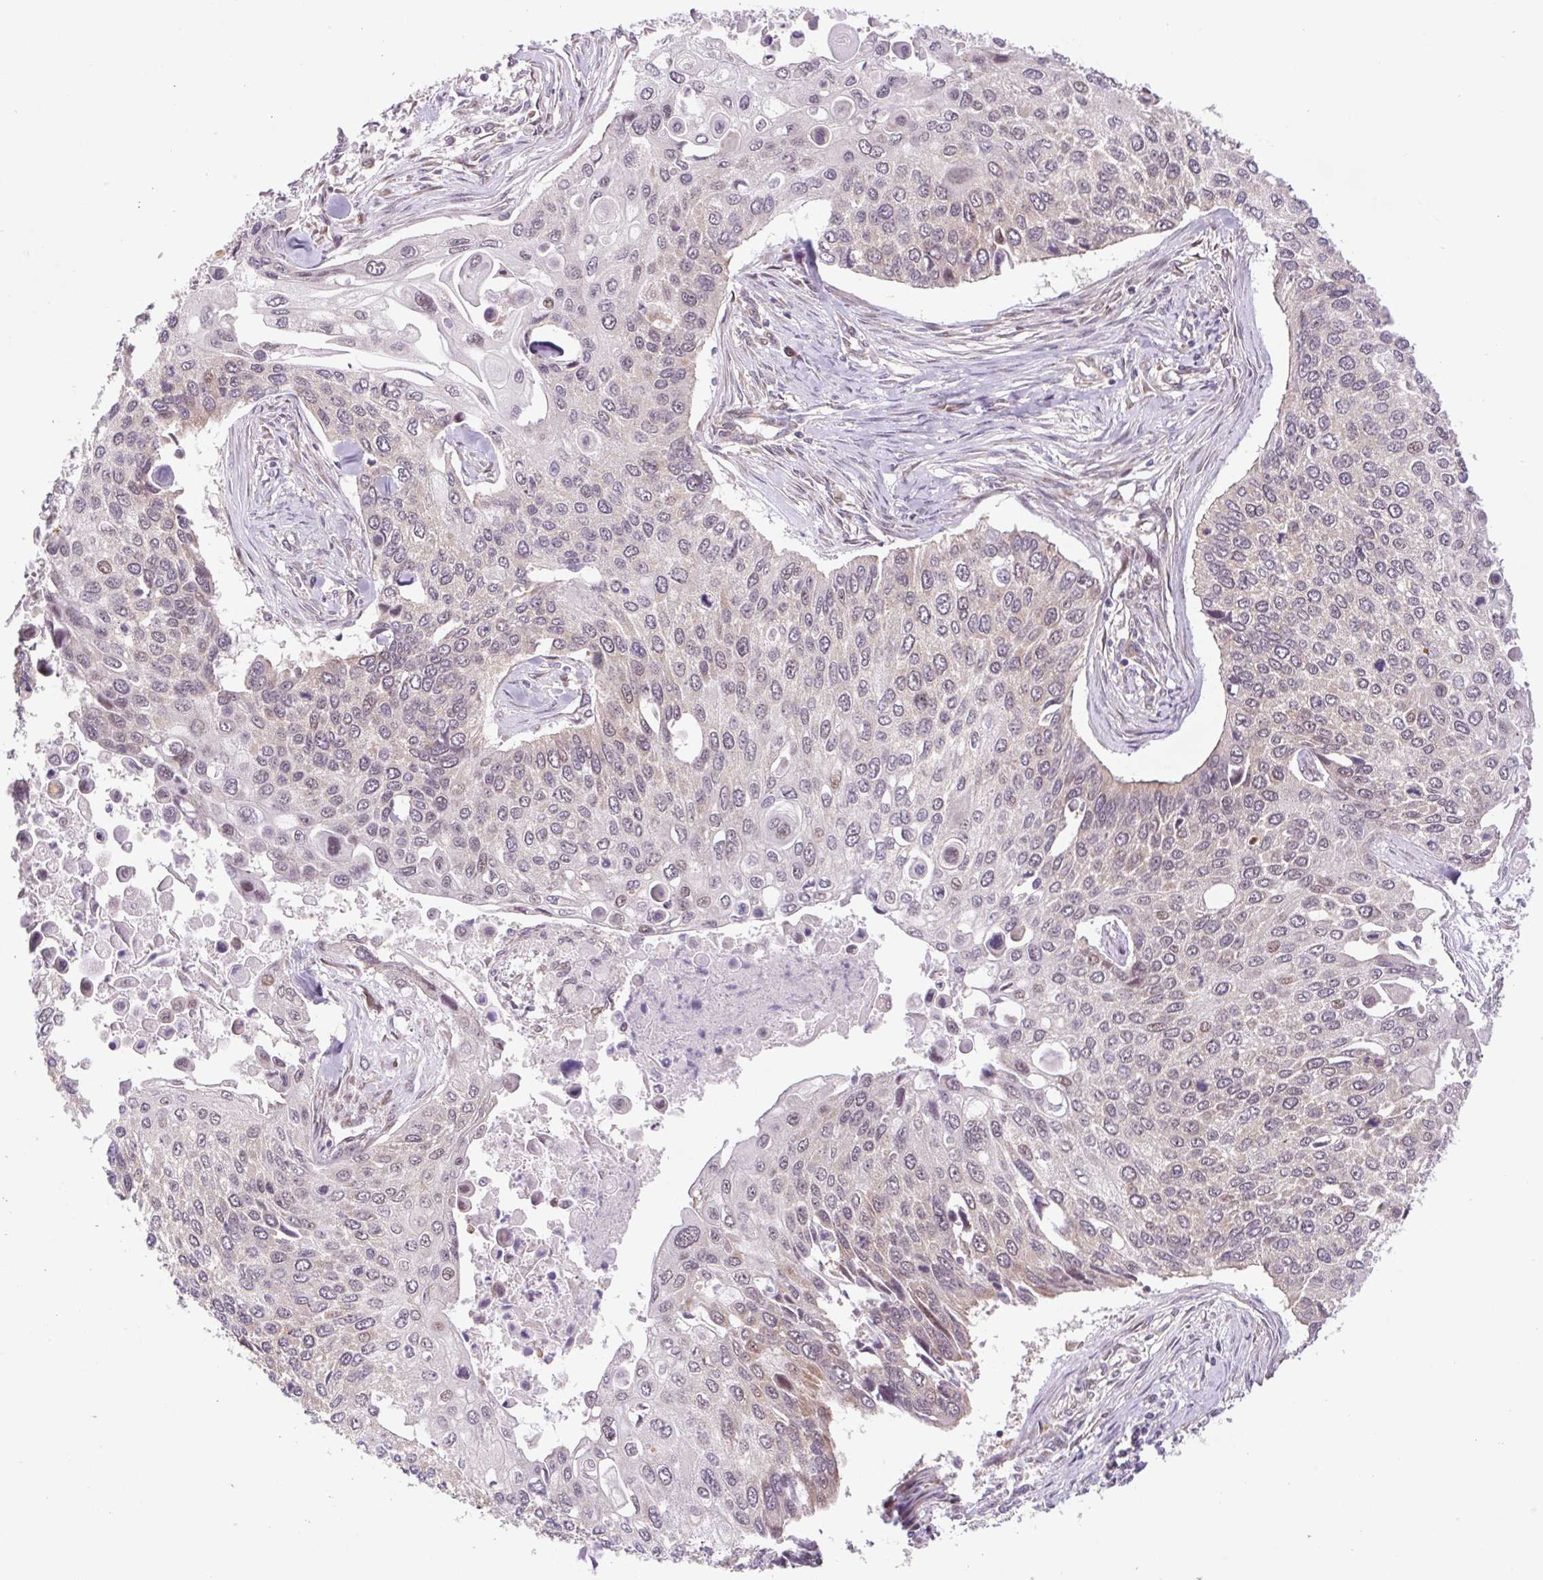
{"staining": {"intensity": "weak", "quantity": "25%-75%", "location": "cytoplasmic/membranous,nuclear"}, "tissue": "lung cancer", "cell_type": "Tumor cells", "image_type": "cancer", "snomed": [{"axis": "morphology", "description": "Squamous cell carcinoma, NOS"}, {"axis": "morphology", "description": "Squamous cell carcinoma, metastatic, NOS"}, {"axis": "topography", "description": "Lung"}], "caption": "DAB (3,3'-diaminobenzidine) immunohistochemical staining of human lung cancer demonstrates weak cytoplasmic/membranous and nuclear protein positivity in about 25%-75% of tumor cells.", "gene": "HFE", "patient": {"sex": "male", "age": 63}}